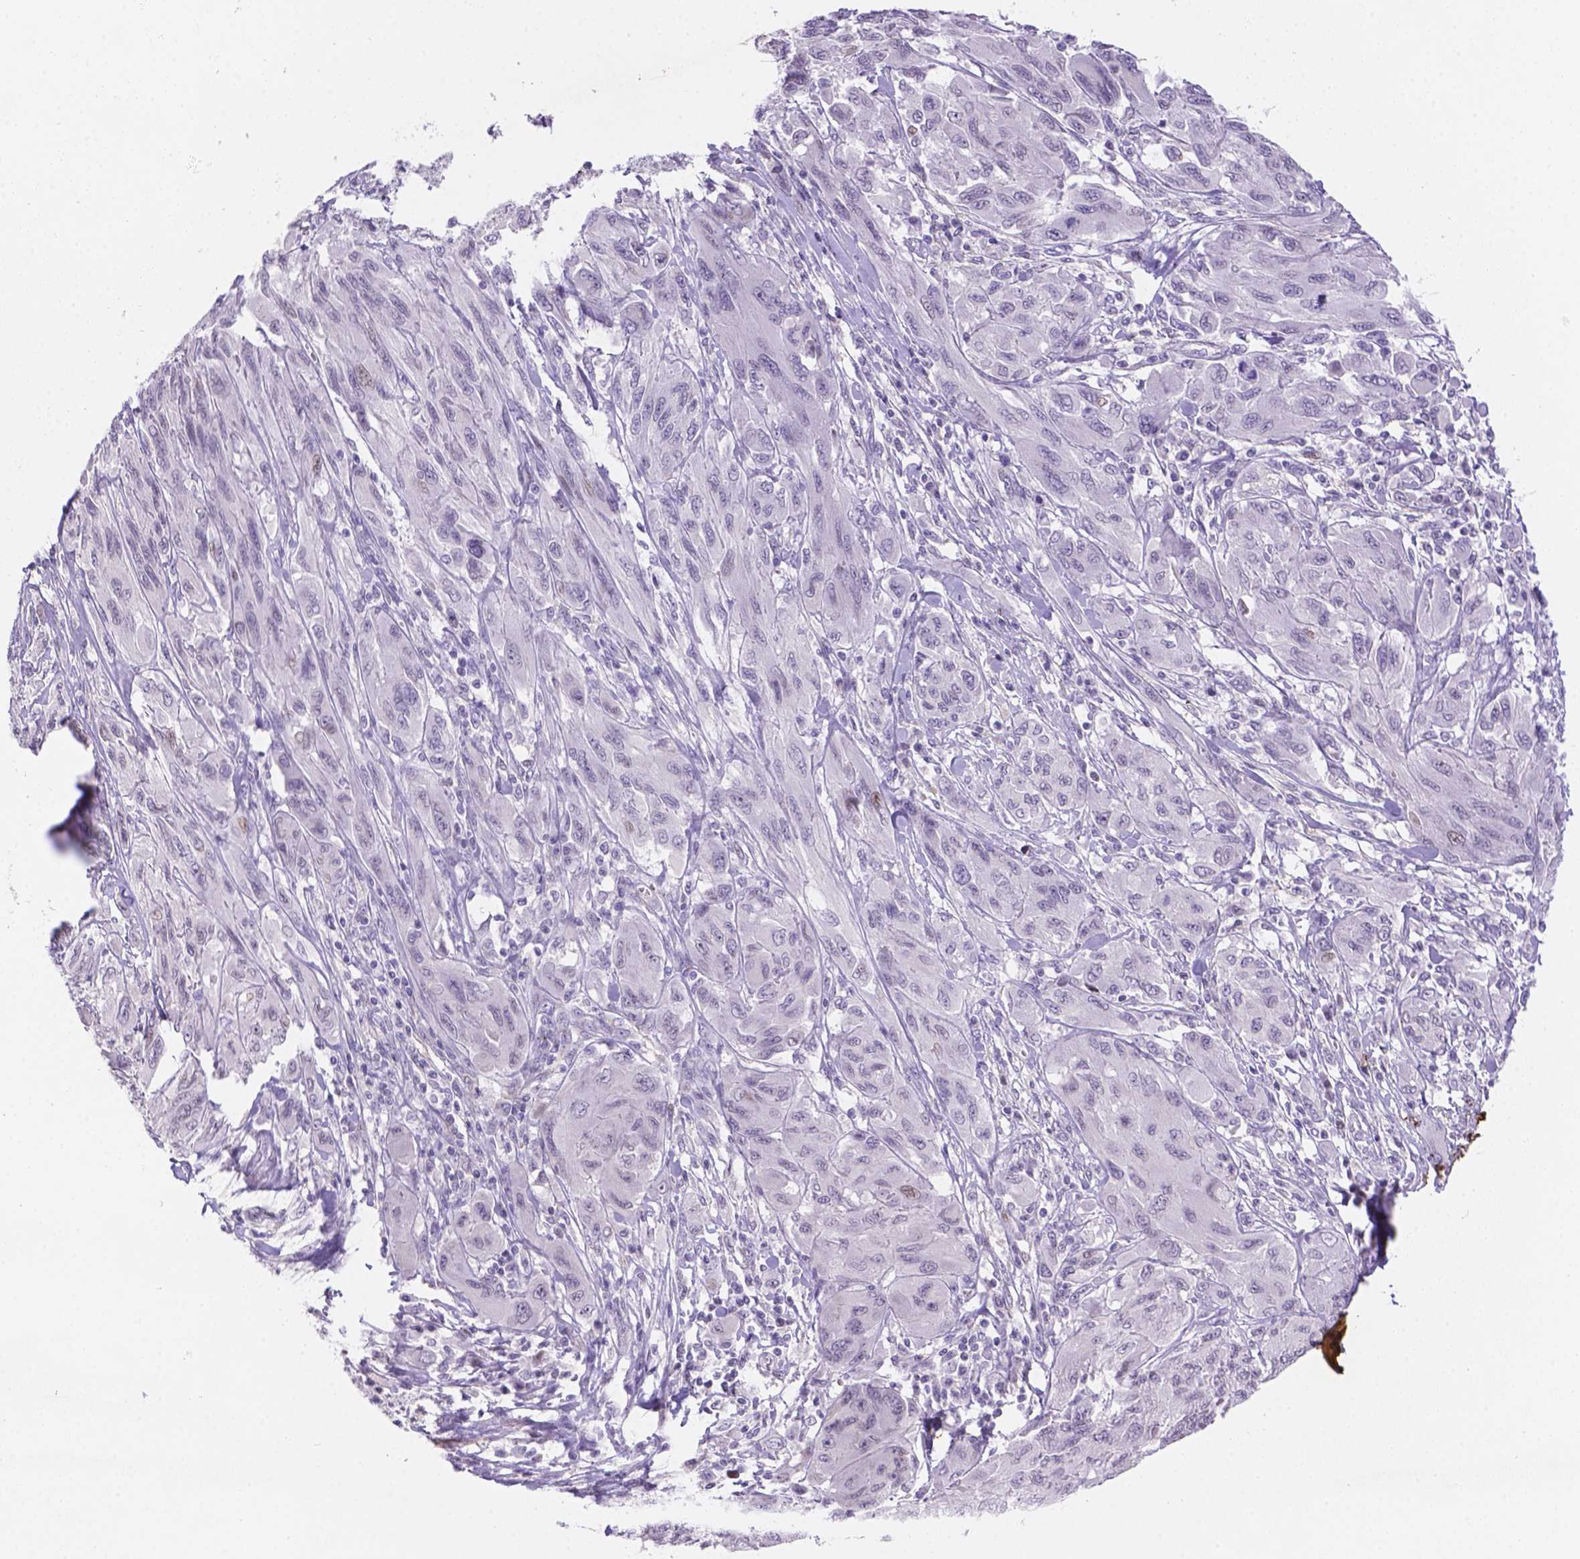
{"staining": {"intensity": "negative", "quantity": "none", "location": "none"}, "tissue": "melanoma", "cell_type": "Tumor cells", "image_type": "cancer", "snomed": [{"axis": "morphology", "description": "Malignant melanoma, NOS"}, {"axis": "topography", "description": "Skin"}], "caption": "Tumor cells show no significant staining in melanoma.", "gene": "DMWD", "patient": {"sex": "female", "age": 91}}